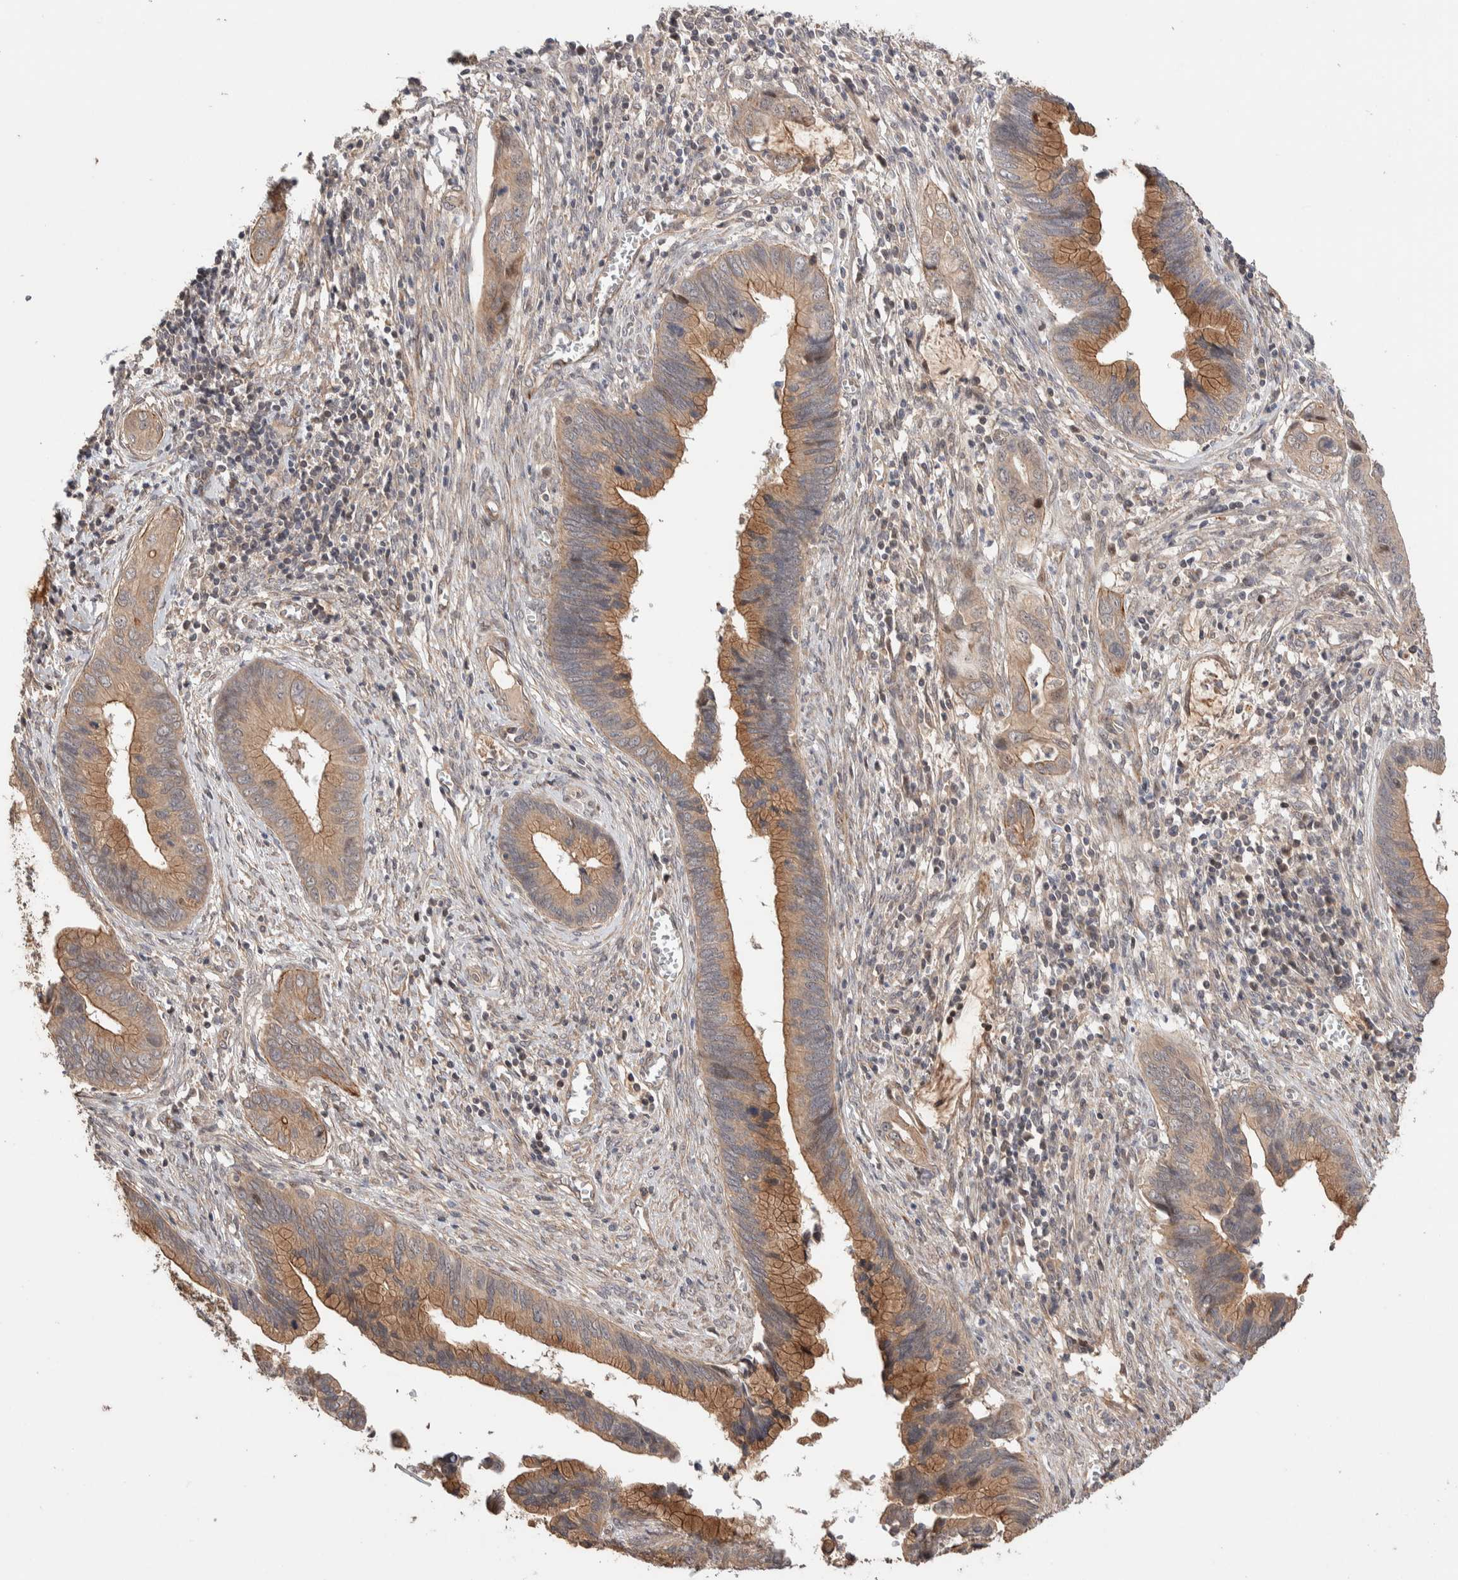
{"staining": {"intensity": "moderate", "quantity": ">75%", "location": "cytoplasmic/membranous"}, "tissue": "cervical cancer", "cell_type": "Tumor cells", "image_type": "cancer", "snomed": [{"axis": "morphology", "description": "Adenocarcinoma, NOS"}, {"axis": "topography", "description": "Cervix"}], "caption": "Protein positivity by immunohistochemistry demonstrates moderate cytoplasmic/membranous expression in about >75% of tumor cells in adenocarcinoma (cervical).", "gene": "PRDM15", "patient": {"sex": "female", "age": 44}}